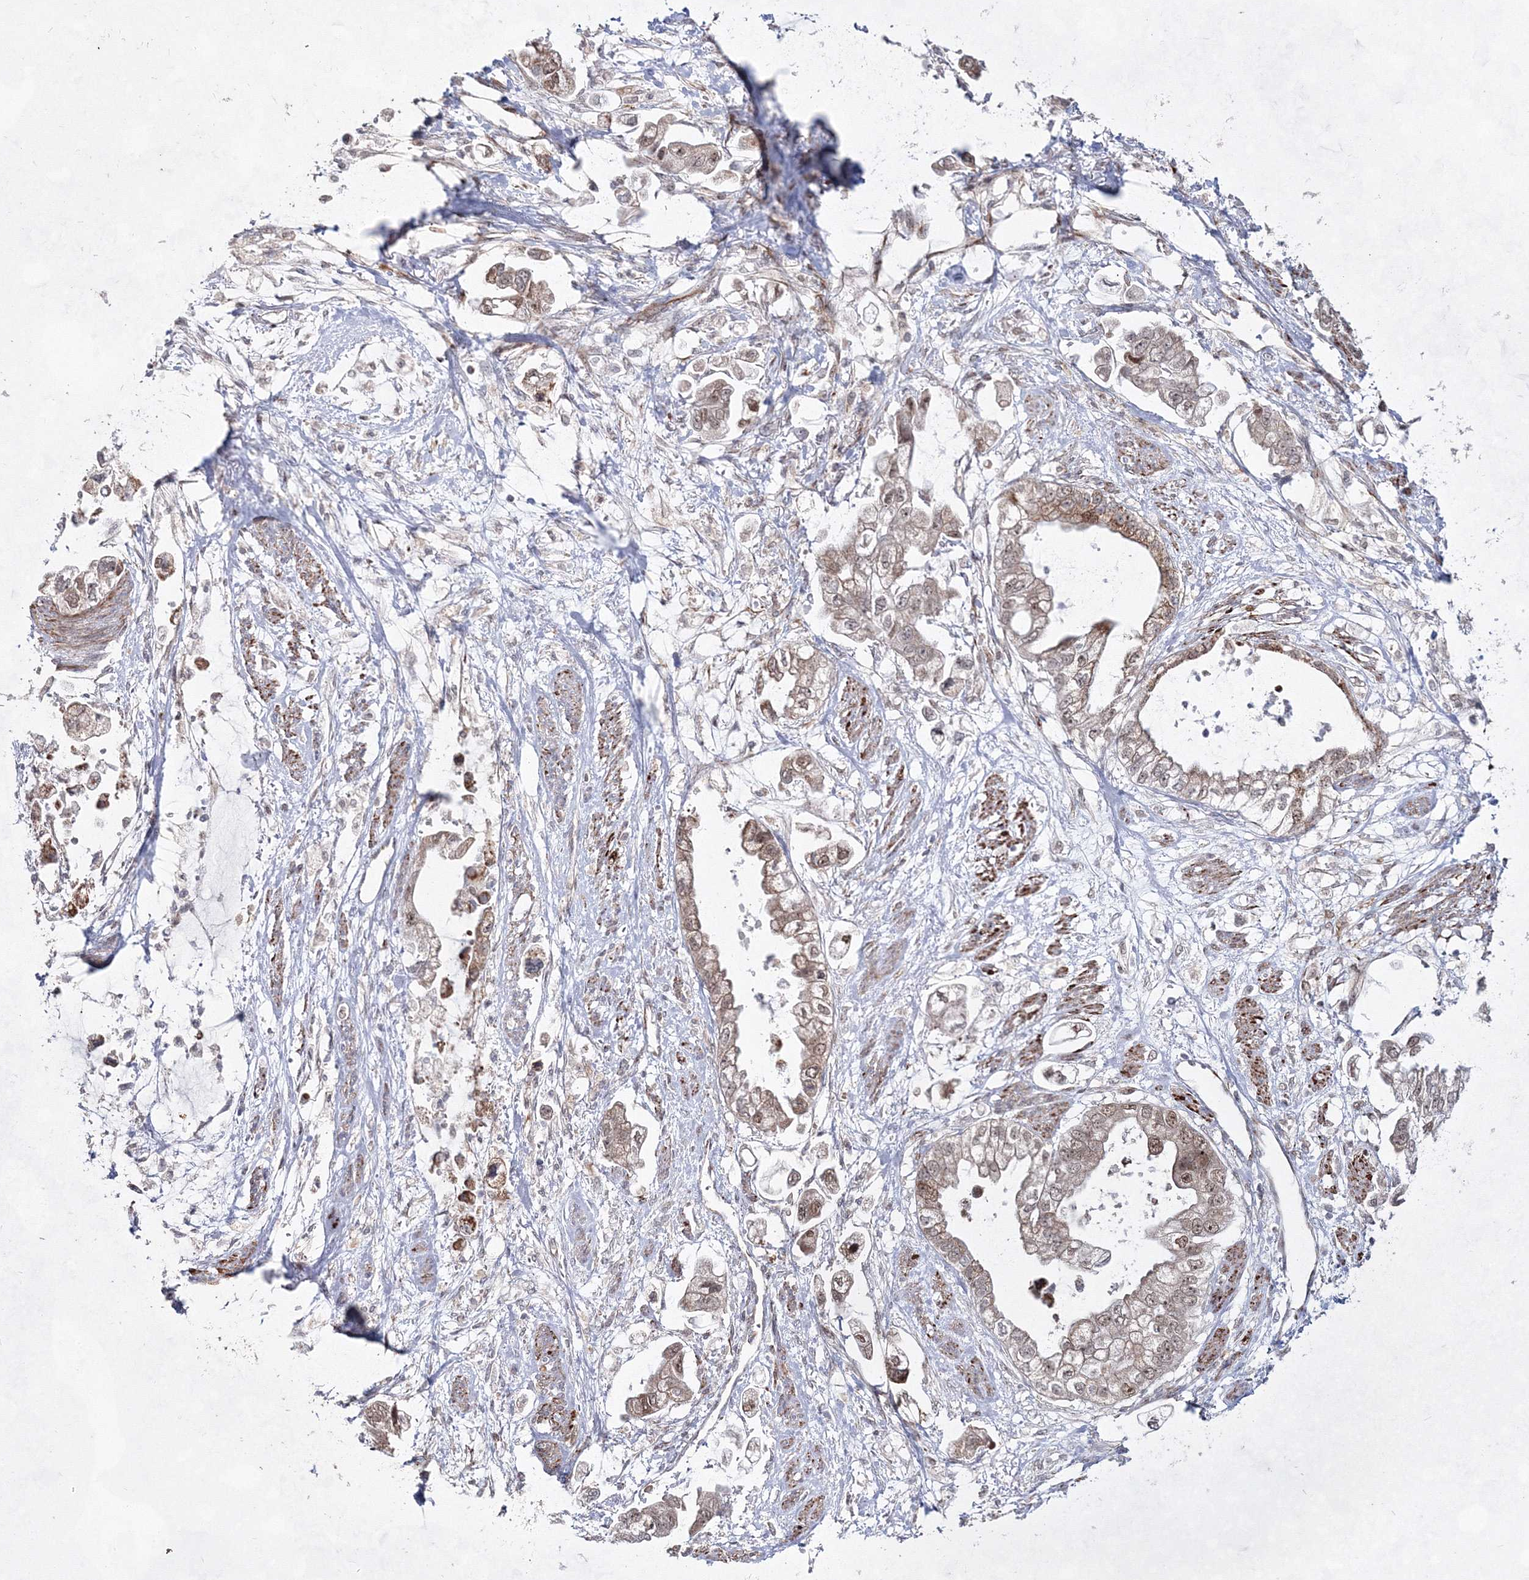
{"staining": {"intensity": "moderate", "quantity": ">75%", "location": "cytoplasmic/membranous,nuclear"}, "tissue": "stomach cancer", "cell_type": "Tumor cells", "image_type": "cancer", "snomed": [{"axis": "morphology", "description": "Adenocarcinoma, NOS"}, {"axis": "topography", "description": "Stomach"}], "caption": "The micrograph reveals a brown stain indicating the presence of a protein in the cytoplasmic/membranous and nuclear of tumor cells in adenocarcinoma (stomach). The staining was performed using DAB, with brown indicating positive protein expression. Nuclei are stained blue with hematoxylin.", "gene": "SNIP1", "patient": {"sex": "male", "age": 62}}